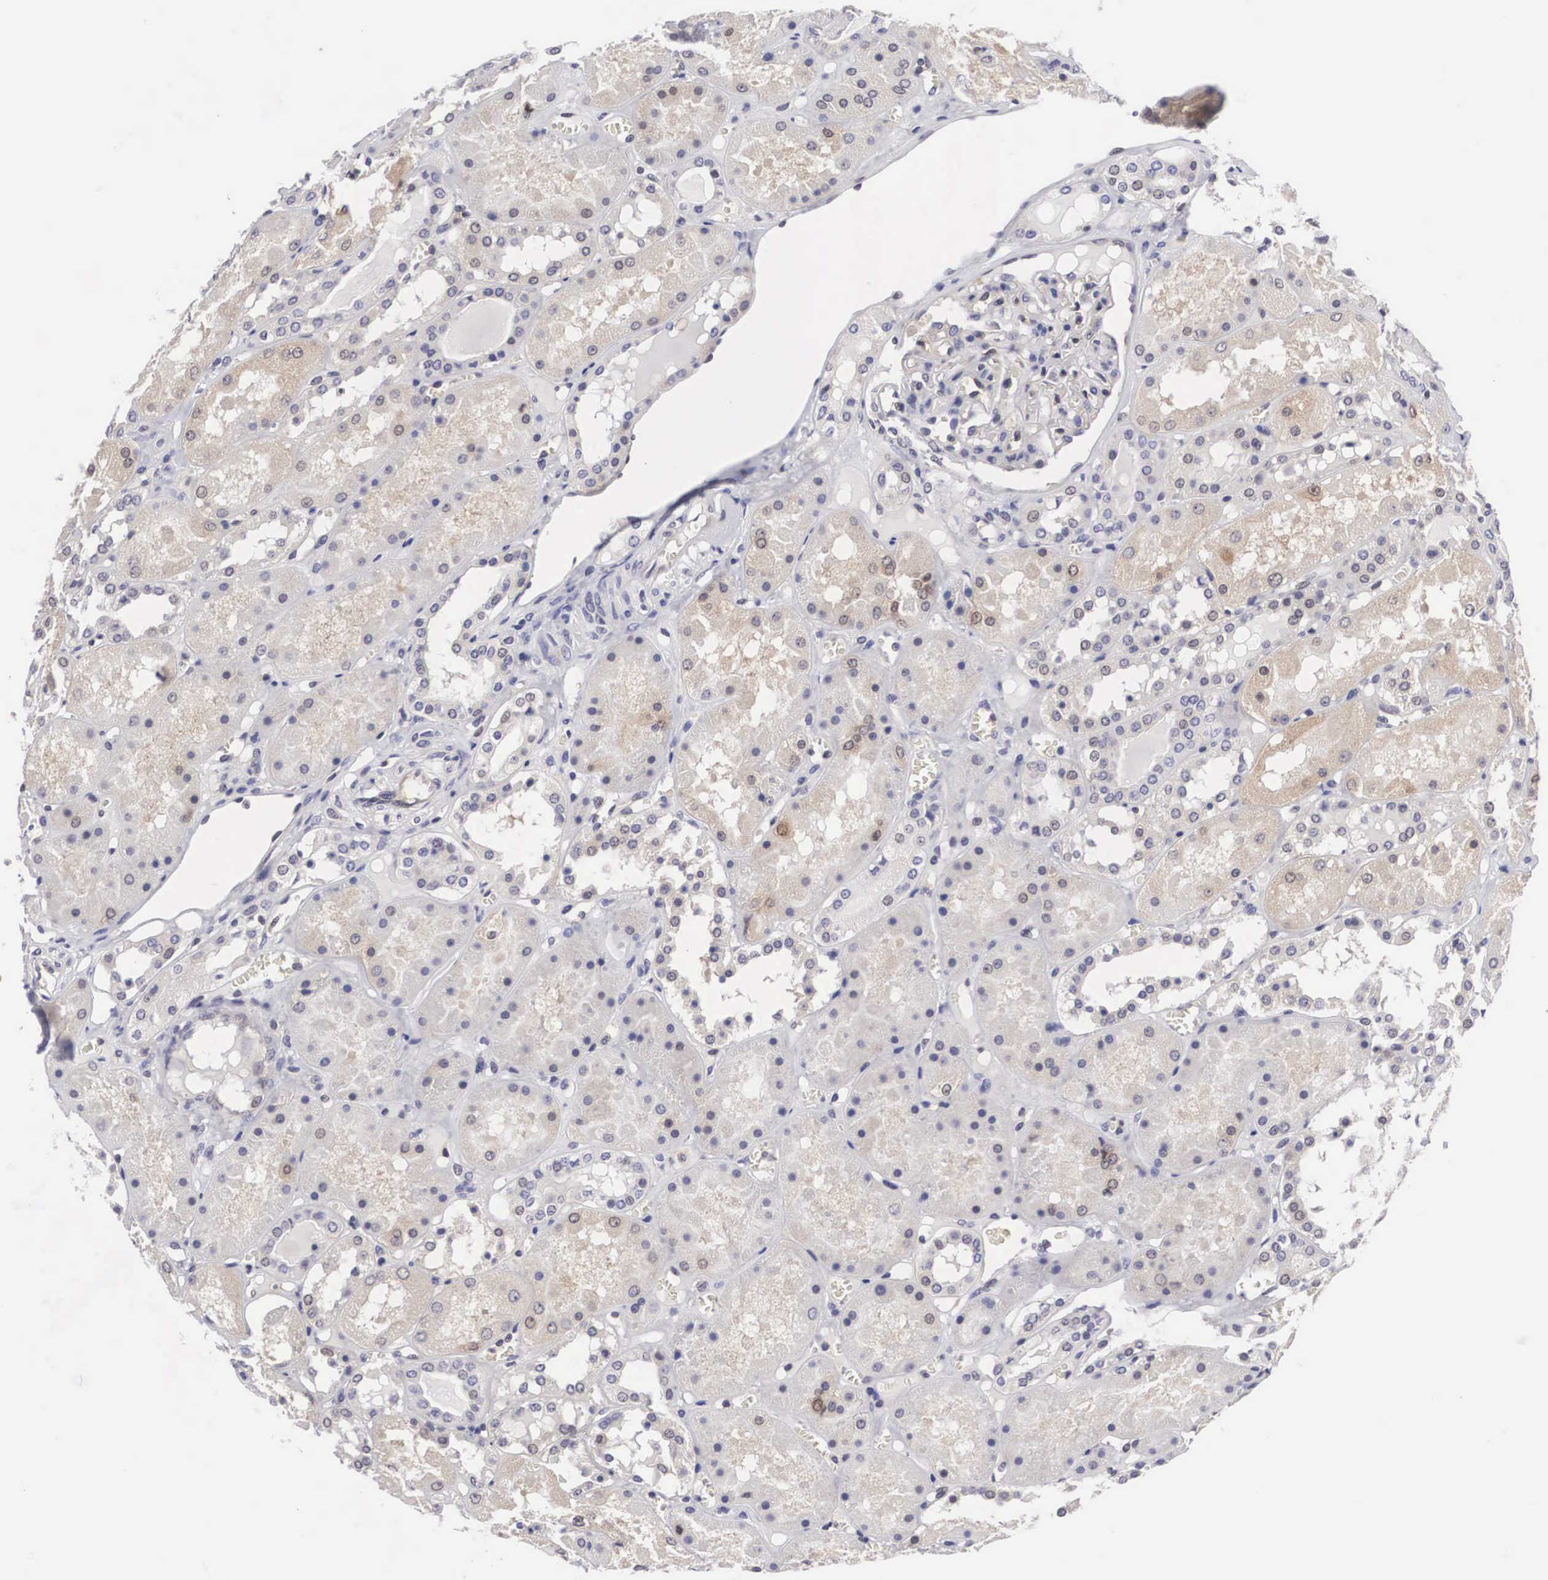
{"staining": {"intensity": "moderate", "quantity": "25%-75%", "location": "nuclear"}, "tissue": "kidney", "cell_type": "Cells in glomeruli", "image_type": "normal", "snomed": [{"axis": "morphology", "description": "Normal tissue, NOS"}, {"axis": "topography", "description": "Kidney"}], "caption": "IHC staining of unremarkable kidney, which exhibits medium levels of moderate nuclear staining in approximately 25%-75% of cells in glomeruli indicating moderate nuclear protein expression. The staining was performed using DAB (3,3'-diaminobenzidine) (brown) for protein detection and nuclei were counterstained in hematoxylin (blue).", "gene": "ADSL", "patient": {"sex": "male", "age": 36}}